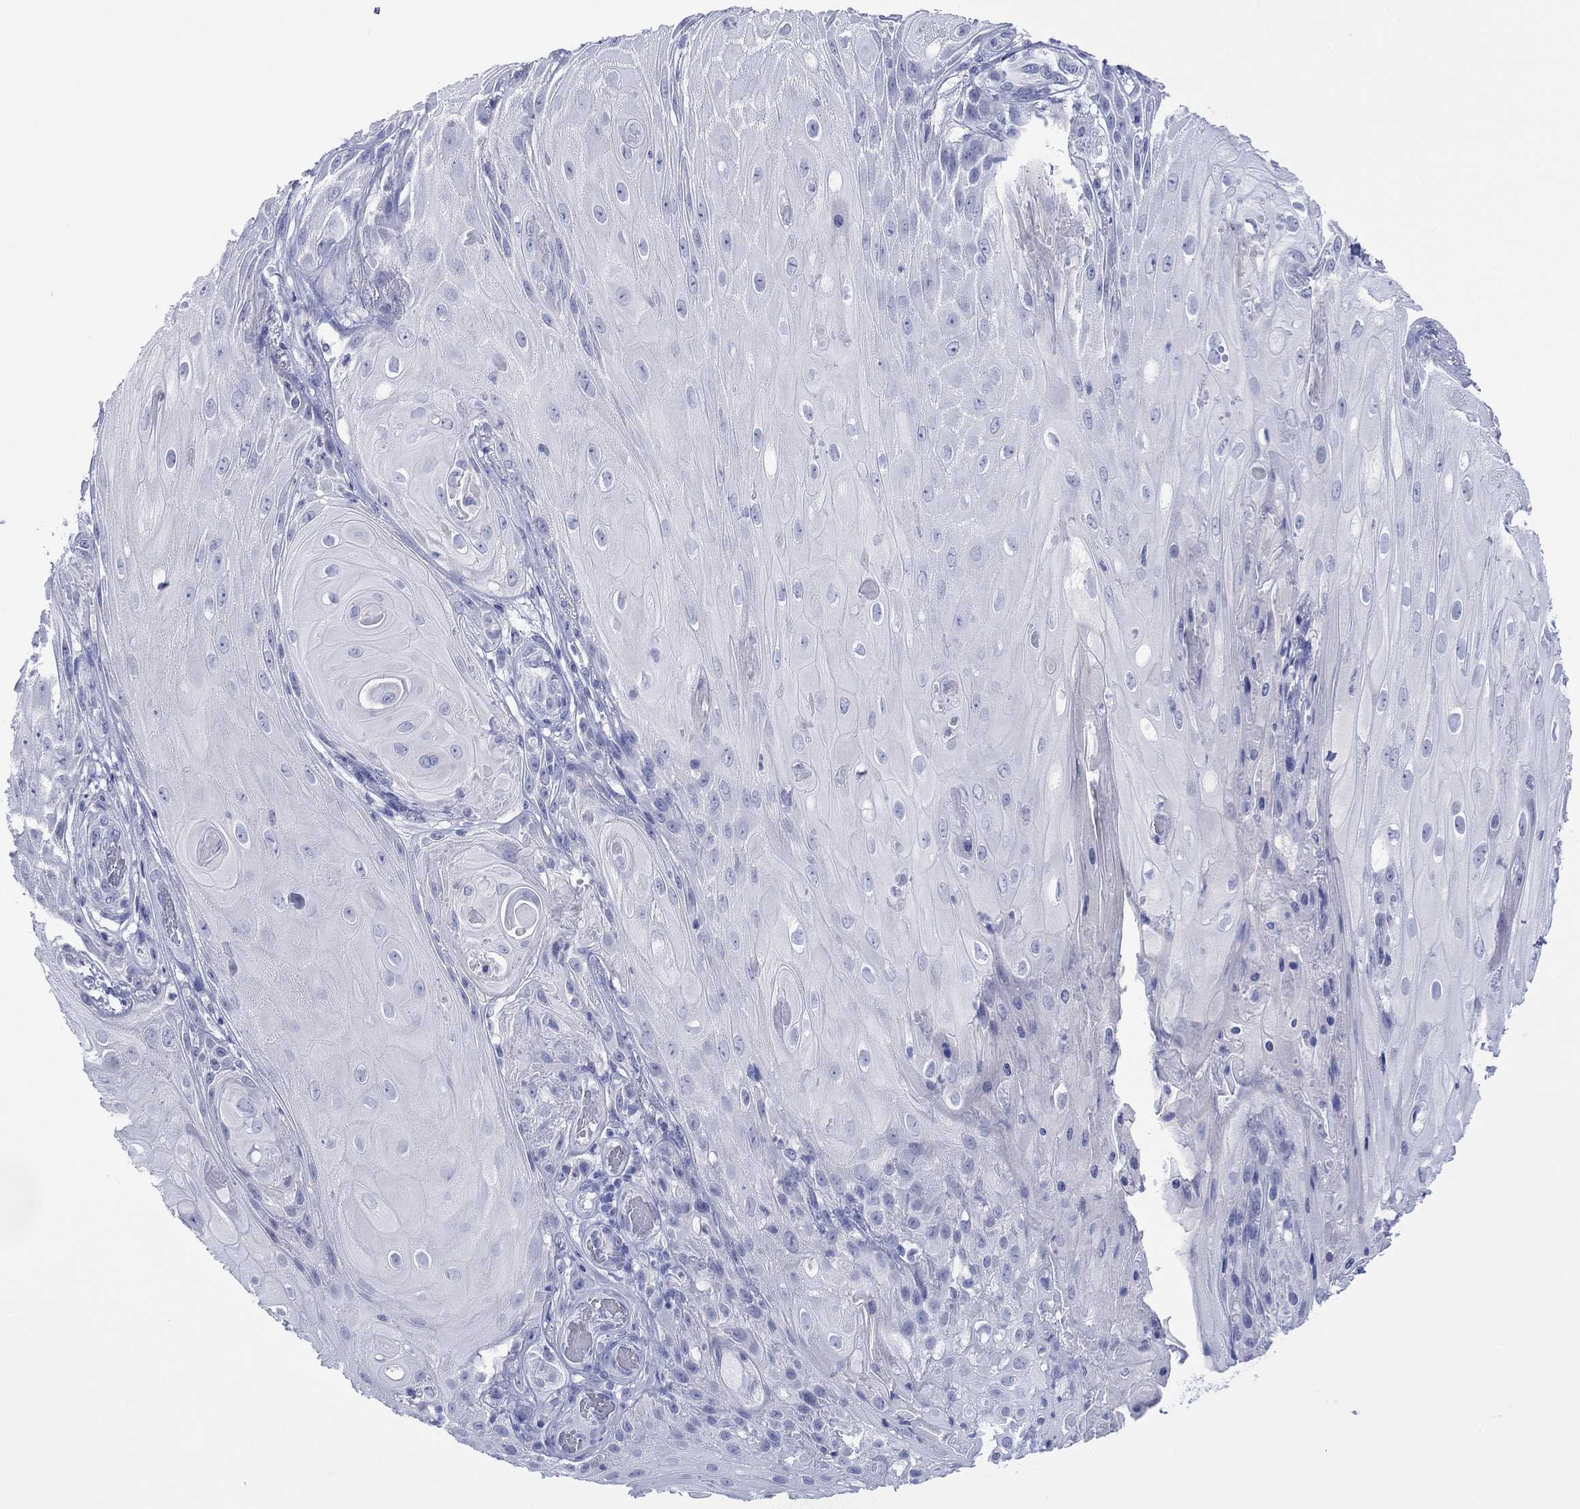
{"staining": {"intensity": "negative", "quantity": "none", "location": "none"}, "tissue": "skin cancer", "cell_type": "Tumor cells", "image_type": "cancer", "snomed": [{"axis": "morphology", "description": "Squamous cell carcinoma, NOS"}, {"axis": "topography", "description": "Skin"}], "caption": "A high-resolution micrograph shows immunohistochemistry staining of skin cancer, which displays no significant staining in tumor cells.", "gene": "MLANA", "patient": {"sex": "male", "age": 62}}